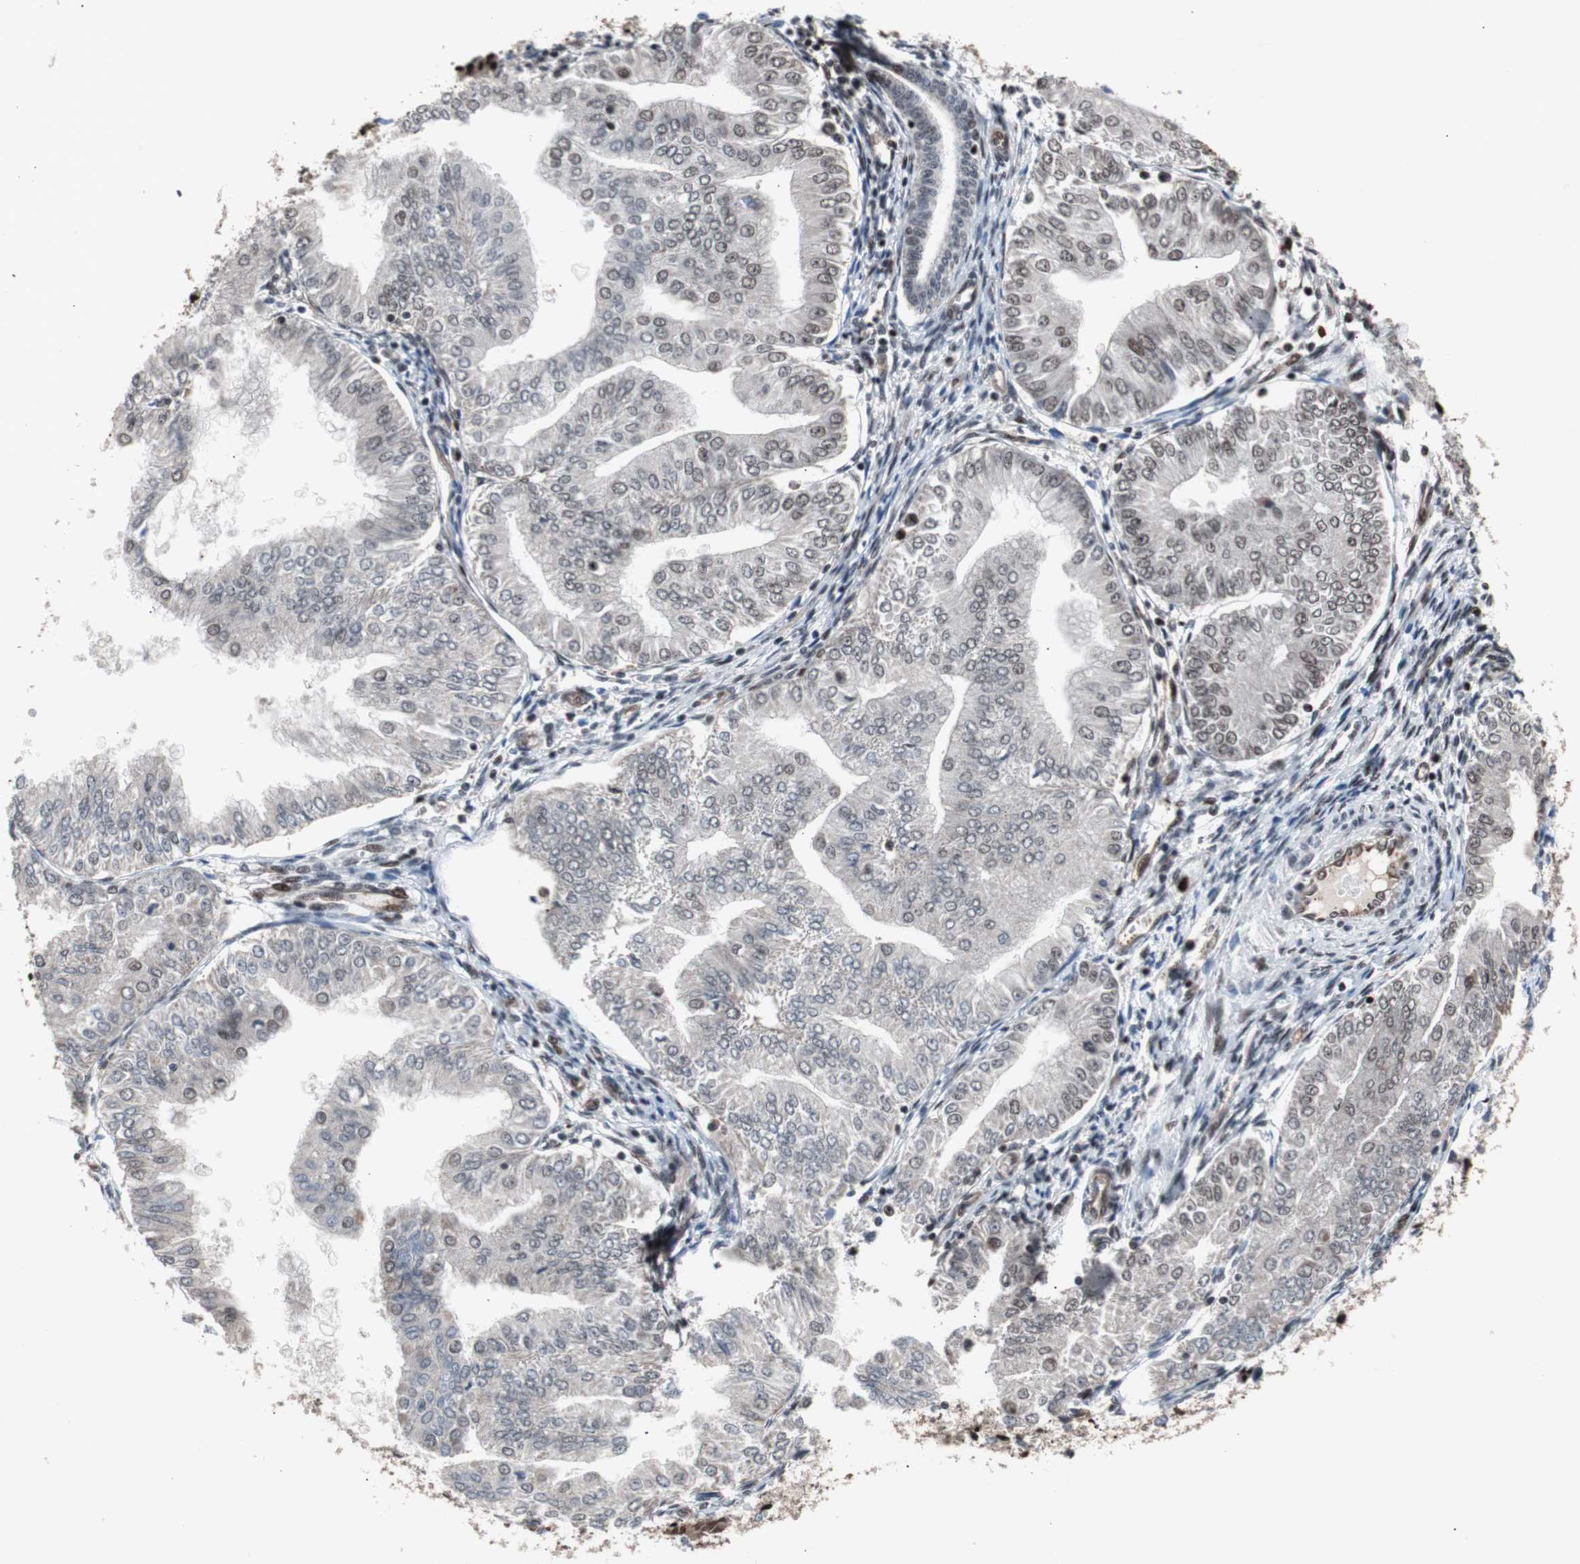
{"staining": {"intensity": "moderate", "quantity": "<25%", "location": "nuclear"}, "tissue": "endometrial cancer", "cell_type": "Tumor cells", "image_type": "cancer", "snomed": [{"axis": "morphology", "description": "Adenocarcinoma, NOS"}, {"axis": "topography", "description": "Endometrium"}], "caption": "Moderate nuclear staining for a protein is present in about <25% of tumor cells of endometrial cancer (adenocarcinoma) using immunohistochemistry (IHC).", "gene": "POGZ", "patient": {"sex": "female", "age": 53}}